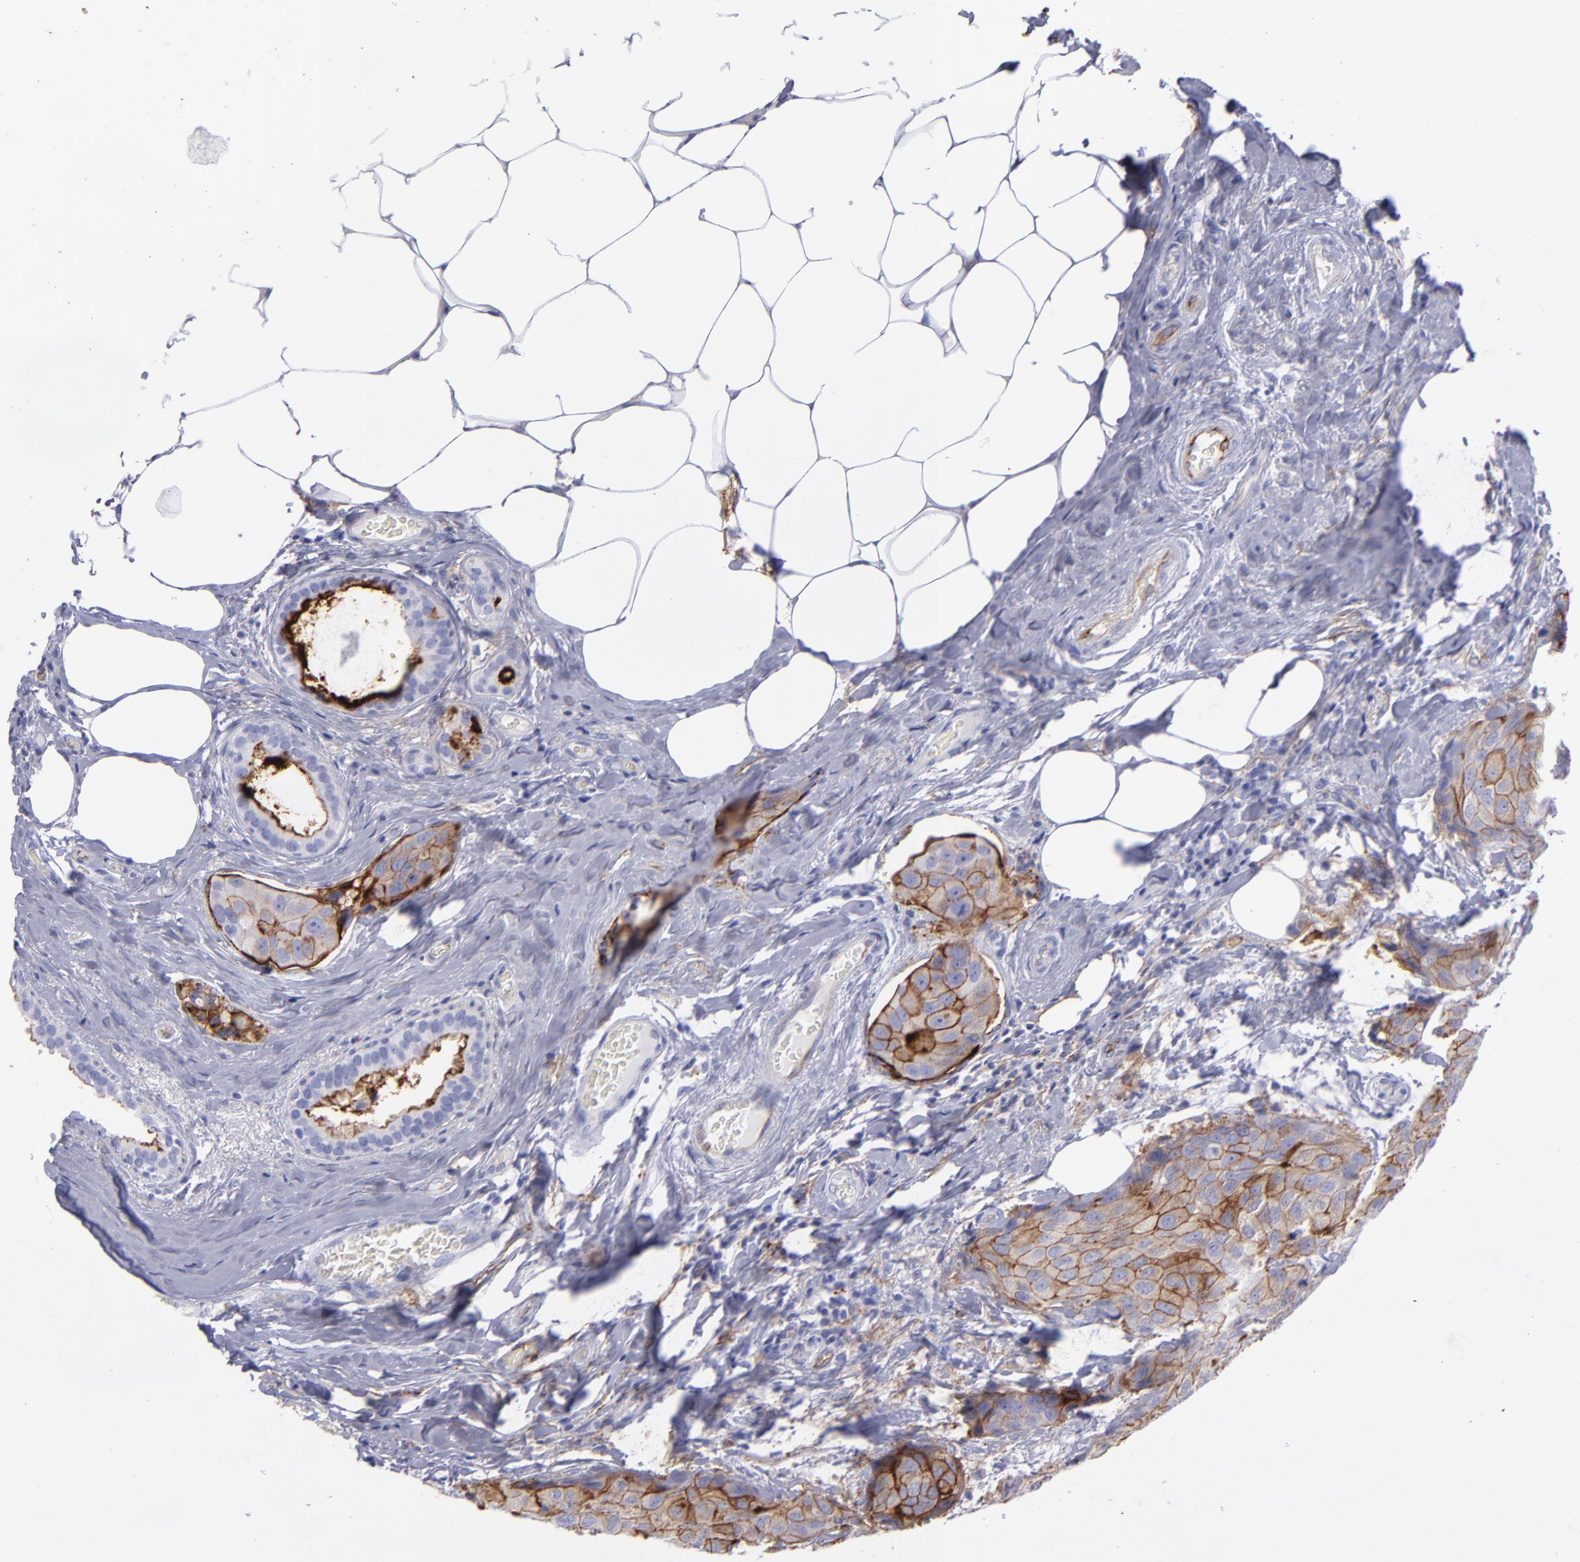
{"staining": {"intensity": "strong", "quantity": ">75%", "location": "cytoplasmic/membranous"}, "tissue": "breast cancer", "cell_type": "Tumor cells", "image_type": "cancer", "snomed": [{"axis": "morphology", "description": "Duct carcinoma"}, {"axis": "topography", "description": "Breast"}], "caption": "Breast cancer (invasive ductal carcinoma) was stained to show a protein in brown. There is high levels of strong cytoplasmic/membranous expression in about >75% of tumor cells.", "gene": "ACE", "patient": {"sex": "female", "age": 68}}